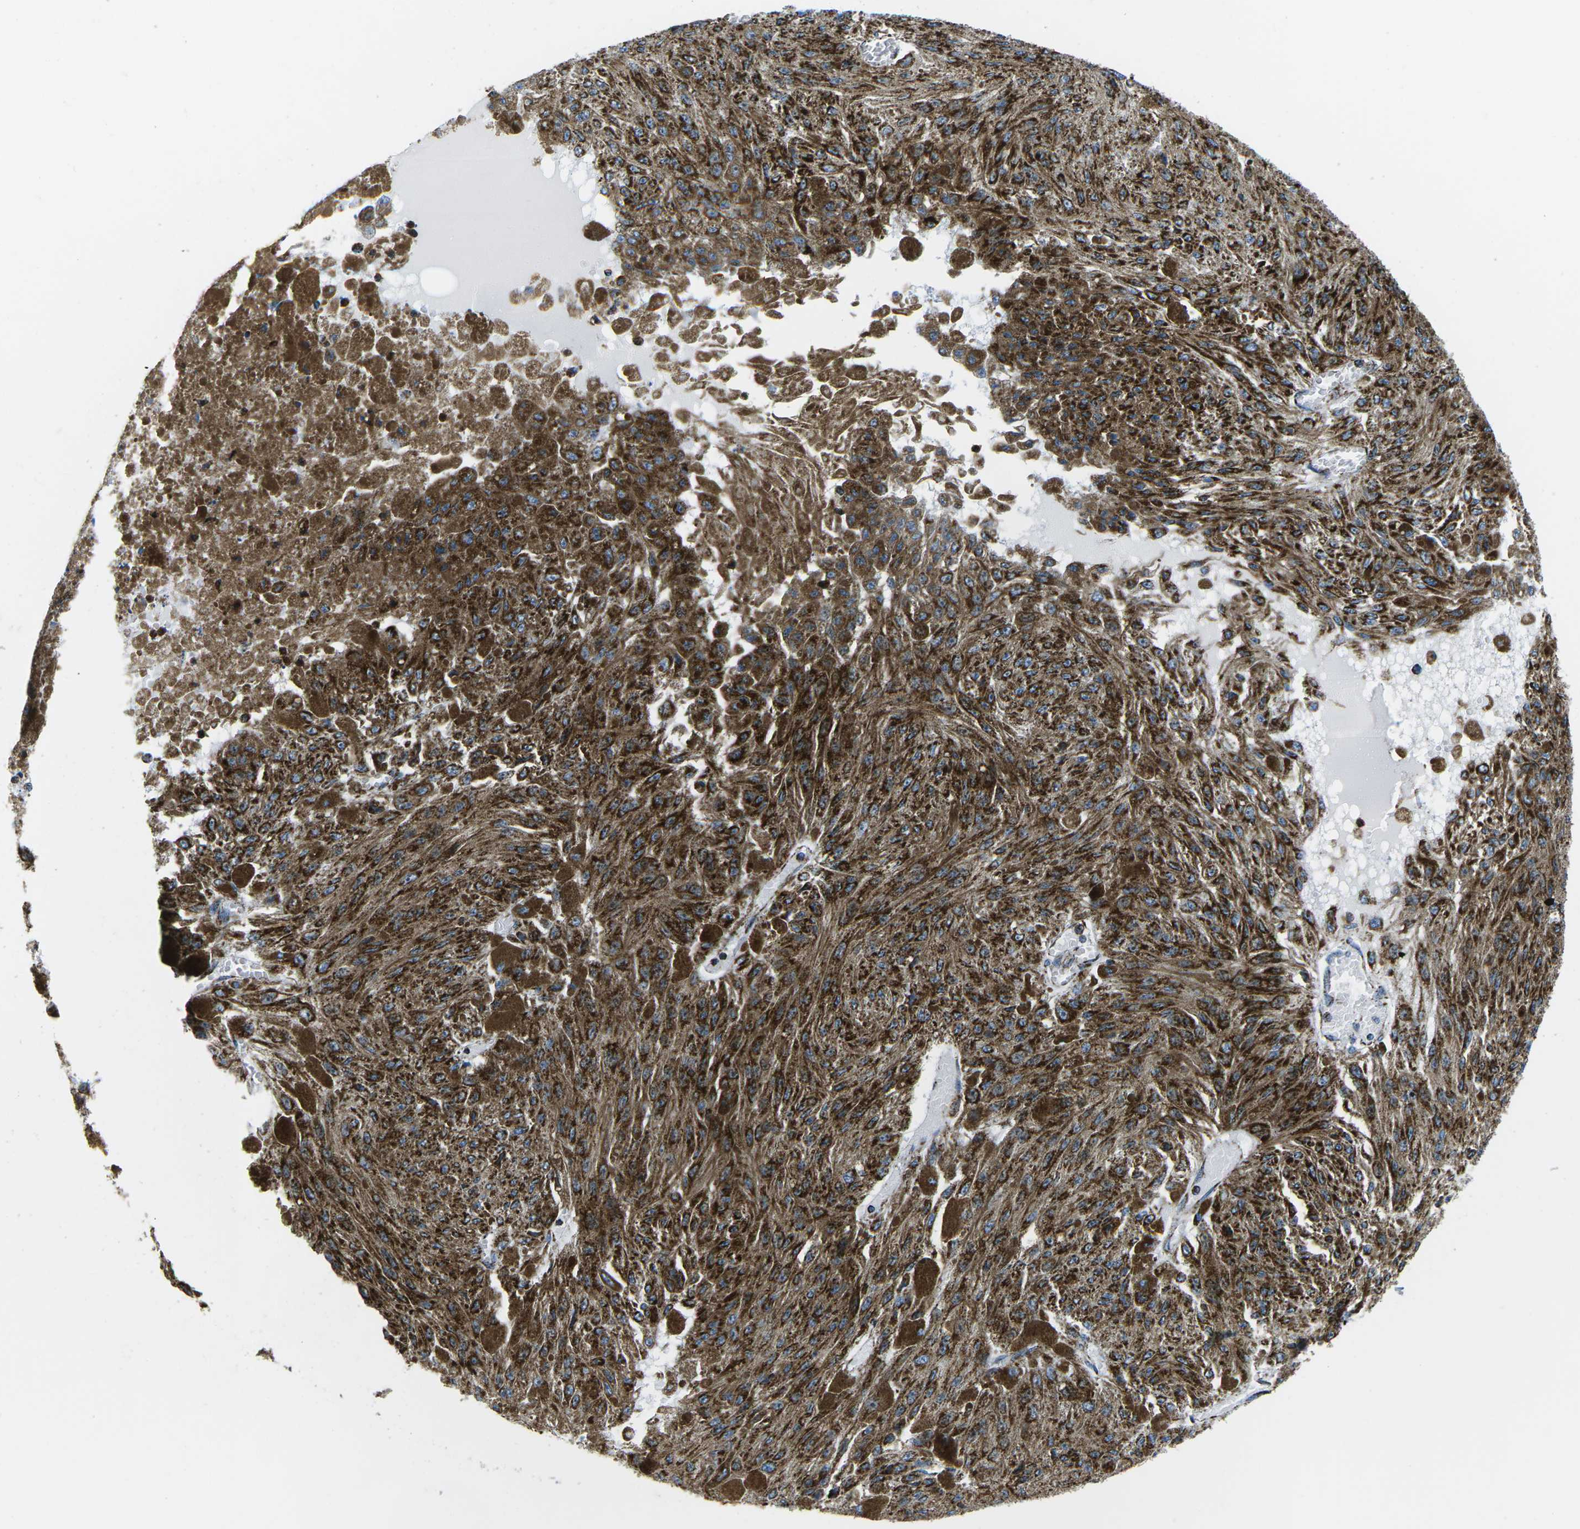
{"staining": {"intensity": "moderate", "quantity": ">75%", "location": "cytoplasmic/membranous"}, "tissue": "melanoma", "cell_type": "Tumor cells", "image_type": "cancer", "snomed": [{"axis": "morphology", "description": "Malignant melanoma, NOS"}, {"axis": "topography", "description": "Other"}], "caption": "Malignant melanoma tissue exhibits moderate cytoplasmic/membranous positivity in about >75% of tumor cells, visualized by immunohistochemistry.", "gene": "COX6C", "patient": {"sex": "male", "age": 79}}